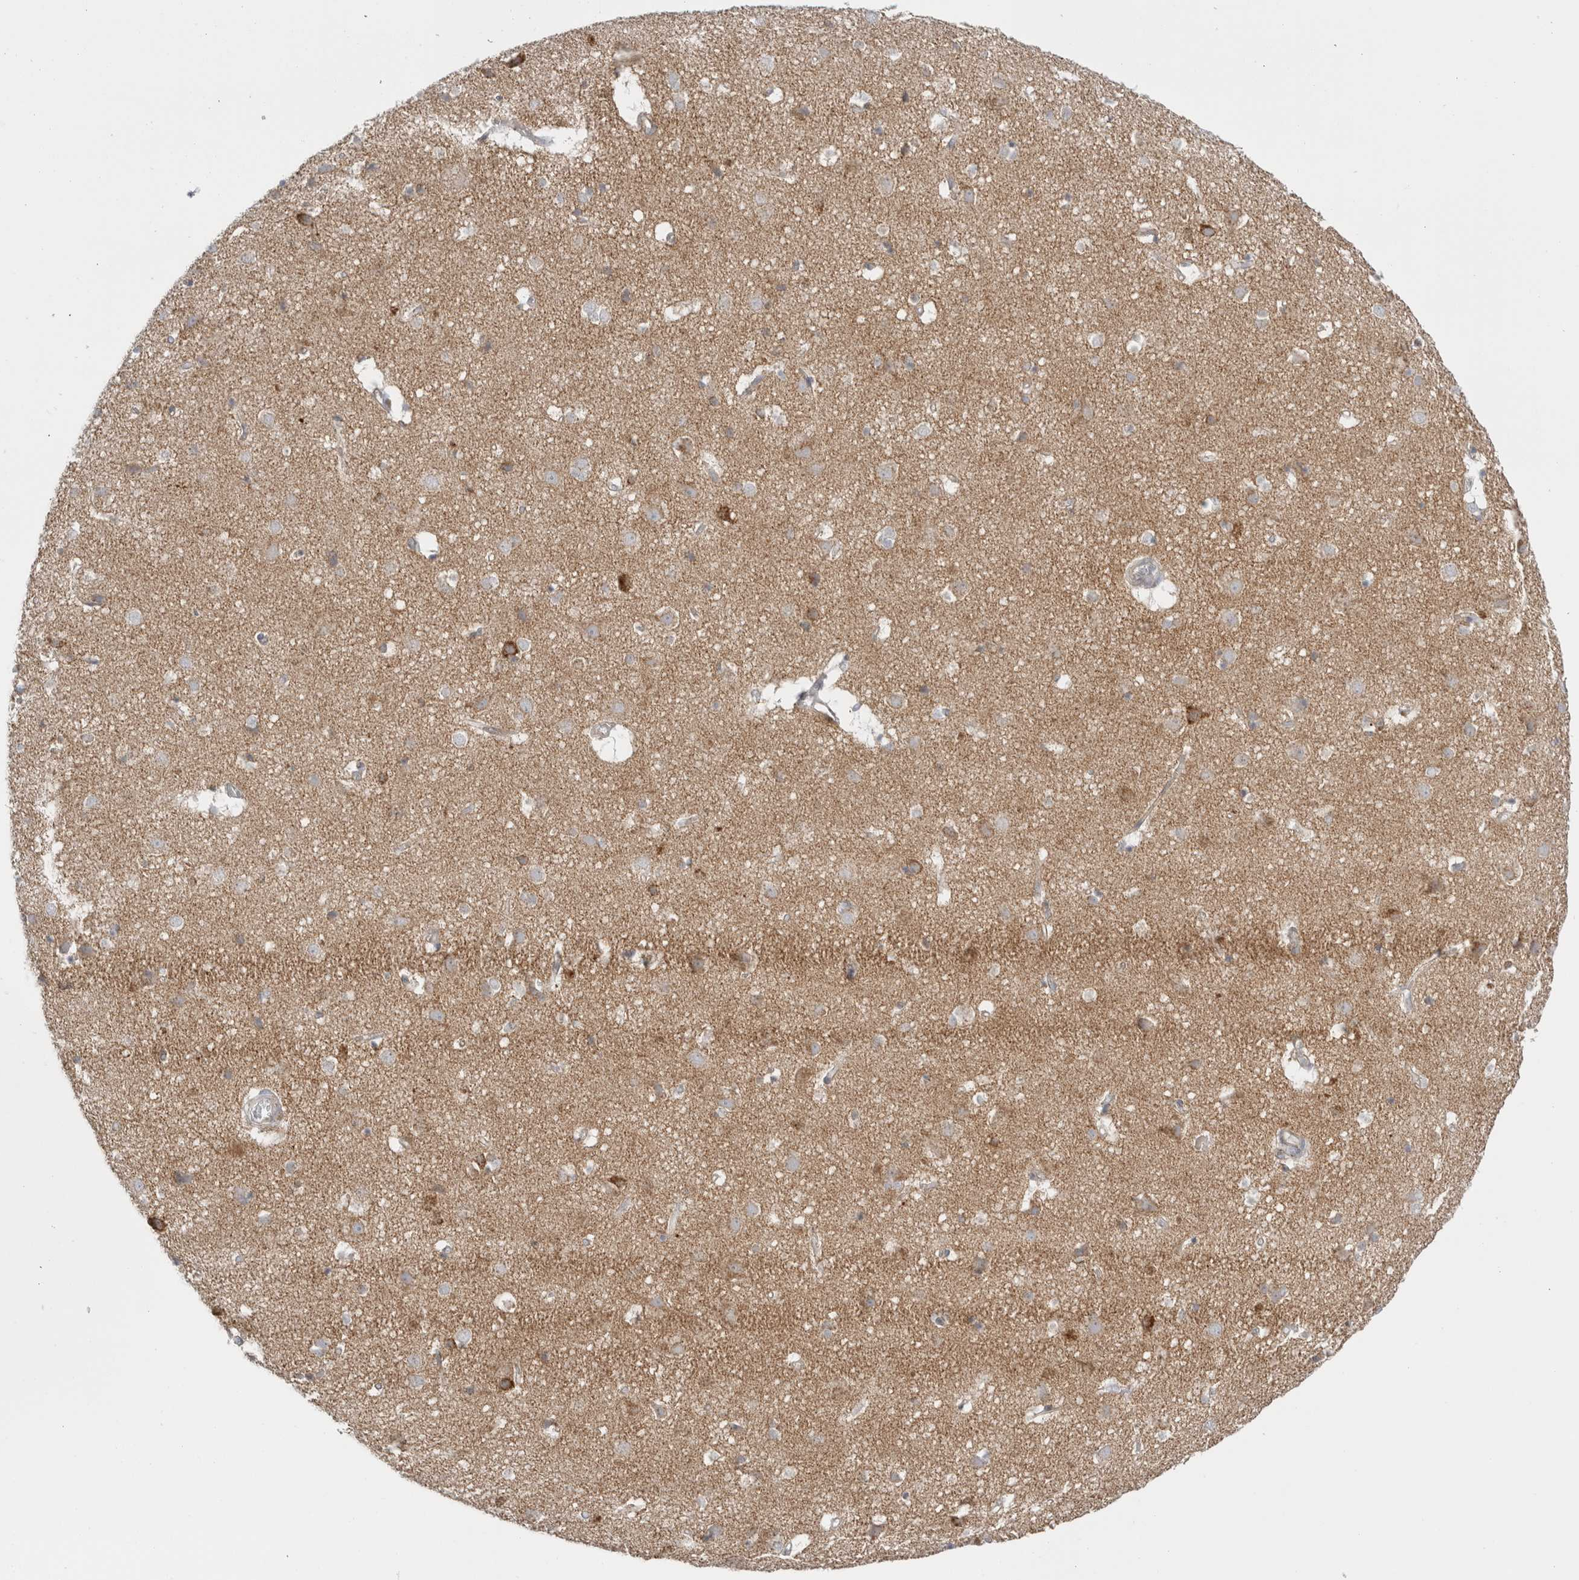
{"staining": {"intensity": "negative", "quantity": "none", "location": "none"}, "tissue": "cerebral cortex", "cell_type": "Endothelial cells", "image_type": "normal", "snomed": [{"axis": "morphology", "description": "Normal tissue, NOS"}, {"axis": "topography", "description": "Cerebral cortex"}], "caption": "Immunohistochemistry (IHC) image of benign human cerebral cortex stained for a protein (brown), which displays no expression in endothelial cells. (DAB immunohistochemistry, high magnification).", "gene": "FAHD1", "patient": {"sex": "male", "age": 54}}